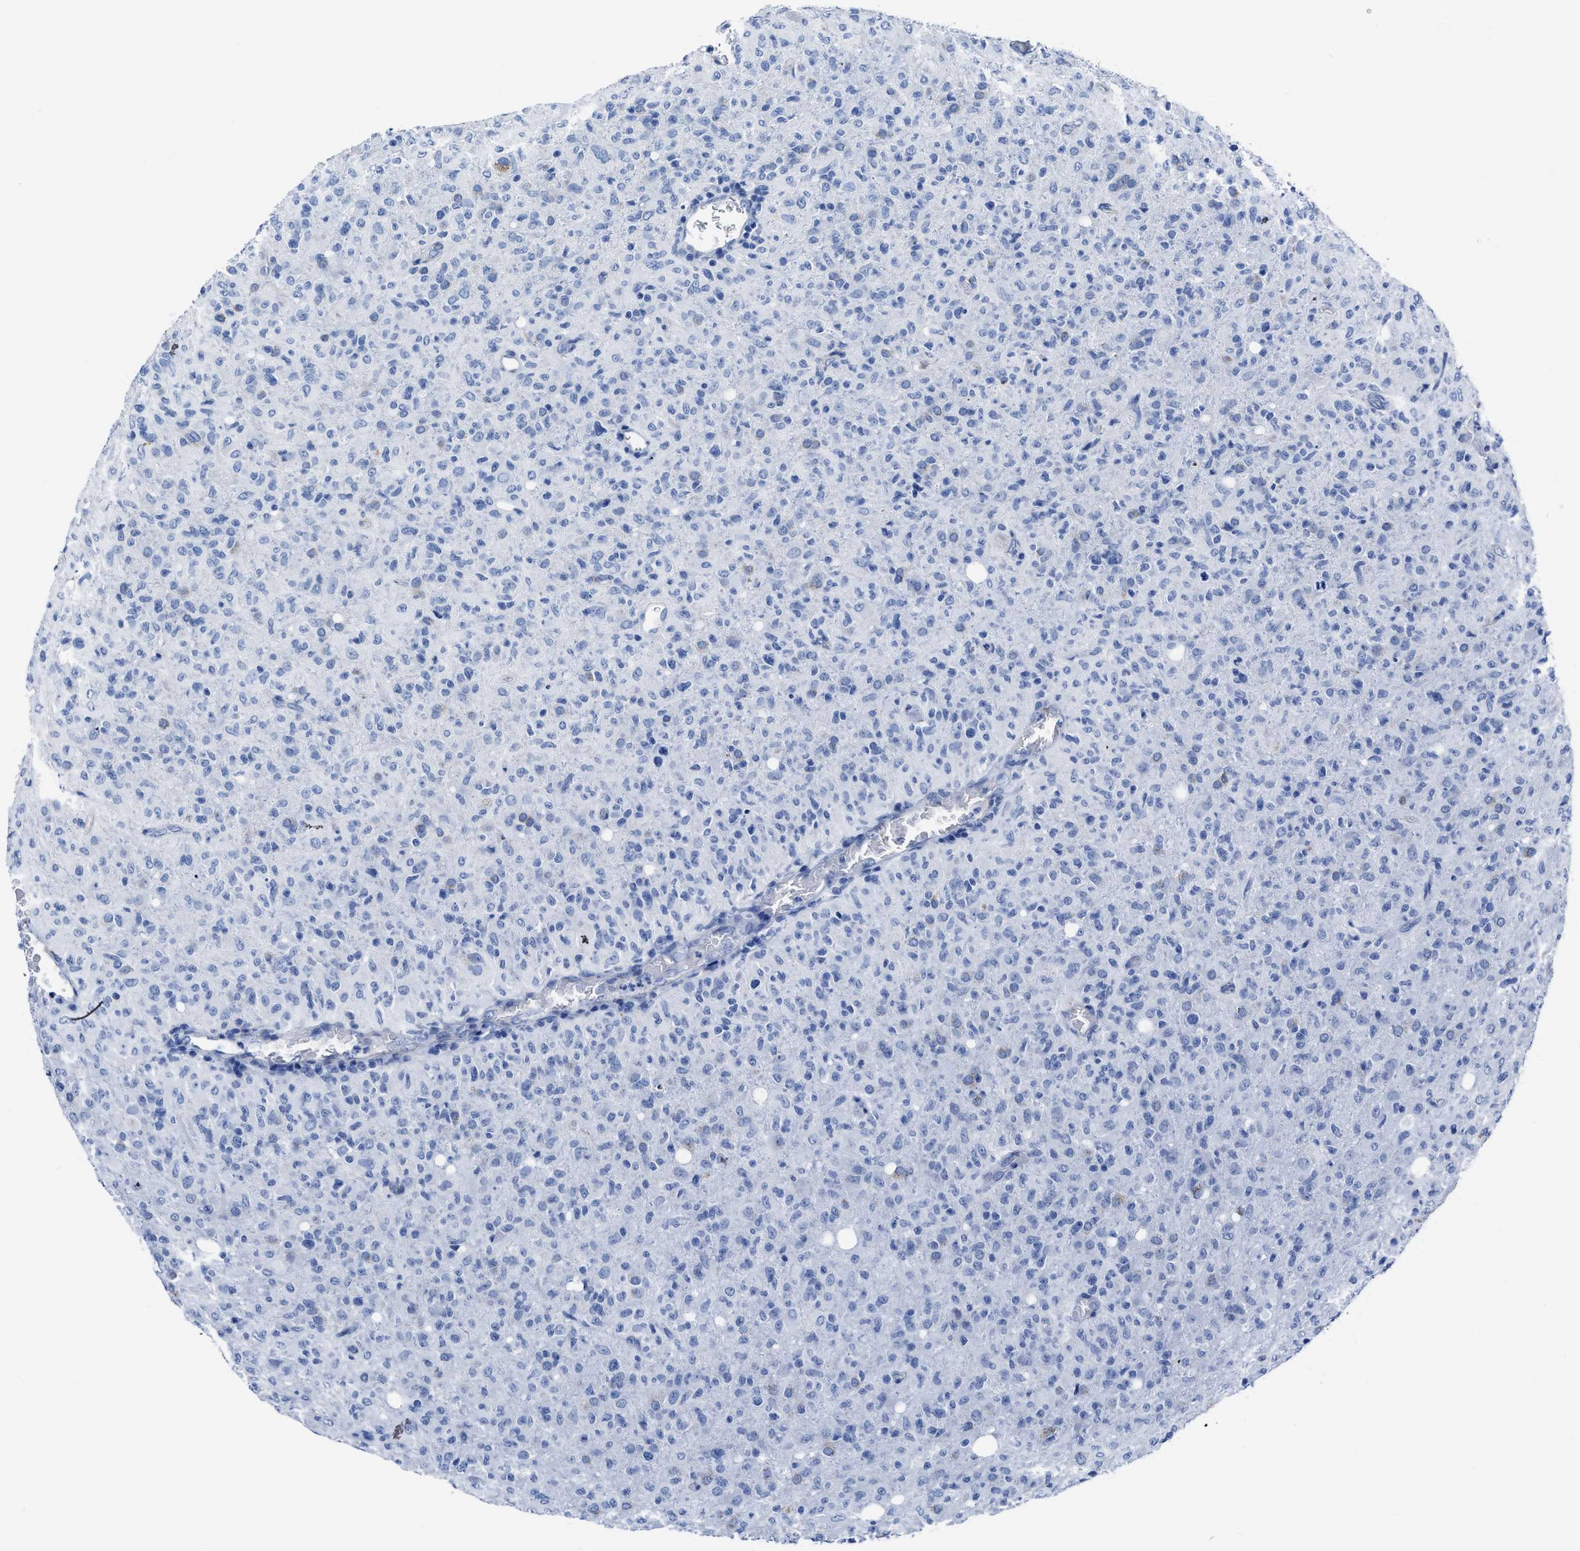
{"staining": {"intensity": "negative", "quantity": "none", "location": "none"}, "tissue": "glioma", "cell_type": "Tumor cells", "image_type": "cancer", "snomed": [{"axis": "morphology", "description": "Glioma, malignant, High grade"}, {"axis": "topography", "description": "Brain"}], "caption": "High magnification brightfield microscopy of glioma stained with DAB (3,3'-diaminobenzidine) (brown) and counterstained with hematoxylin (blue): tumor cells show no significant staining.", "gene": "KCNMB3", "patient": {"sex": "female", "age": 57}}